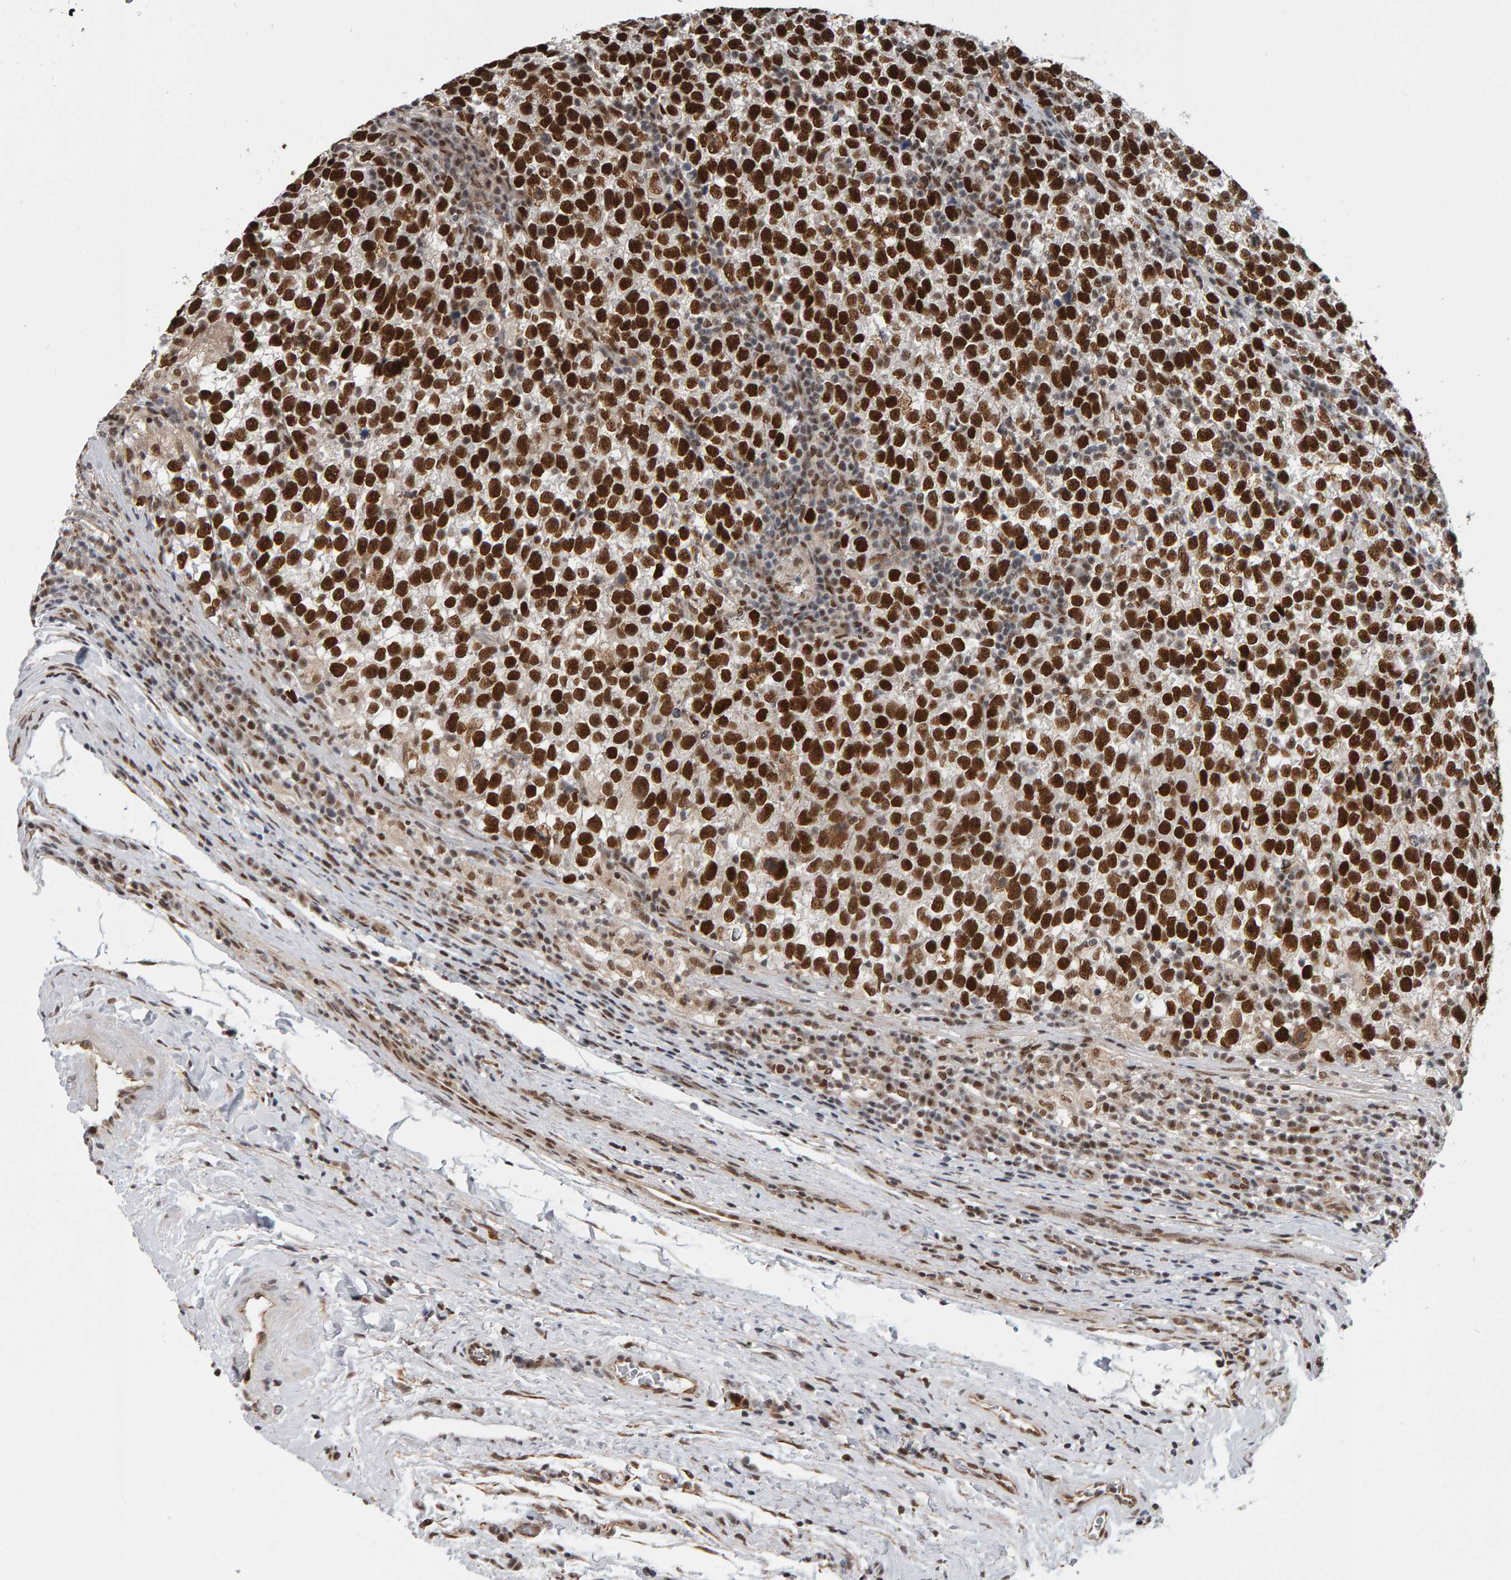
{"staining": {"intensity": "strong", "quantity": ">75%", "location": "nuclear"}, "tissue": "testis cancer", "cell_type": "Tumor cells", "image_type": "cancer", "snomed": [{"axis": "morphology", "description": "Normal tissue, NOS"}, {"axis": "morphology", "description": "Seminoma, NOS"}, {"axis": "topography", "description": "Testis"}], "caption": "Immunohistochemical staining of testis seminoma demonstrates high levels of strong nuclear staining in about >75% of tumor cells.", "gene": "ATF7IP", "patient": {"sex": "male", "age": 43}}